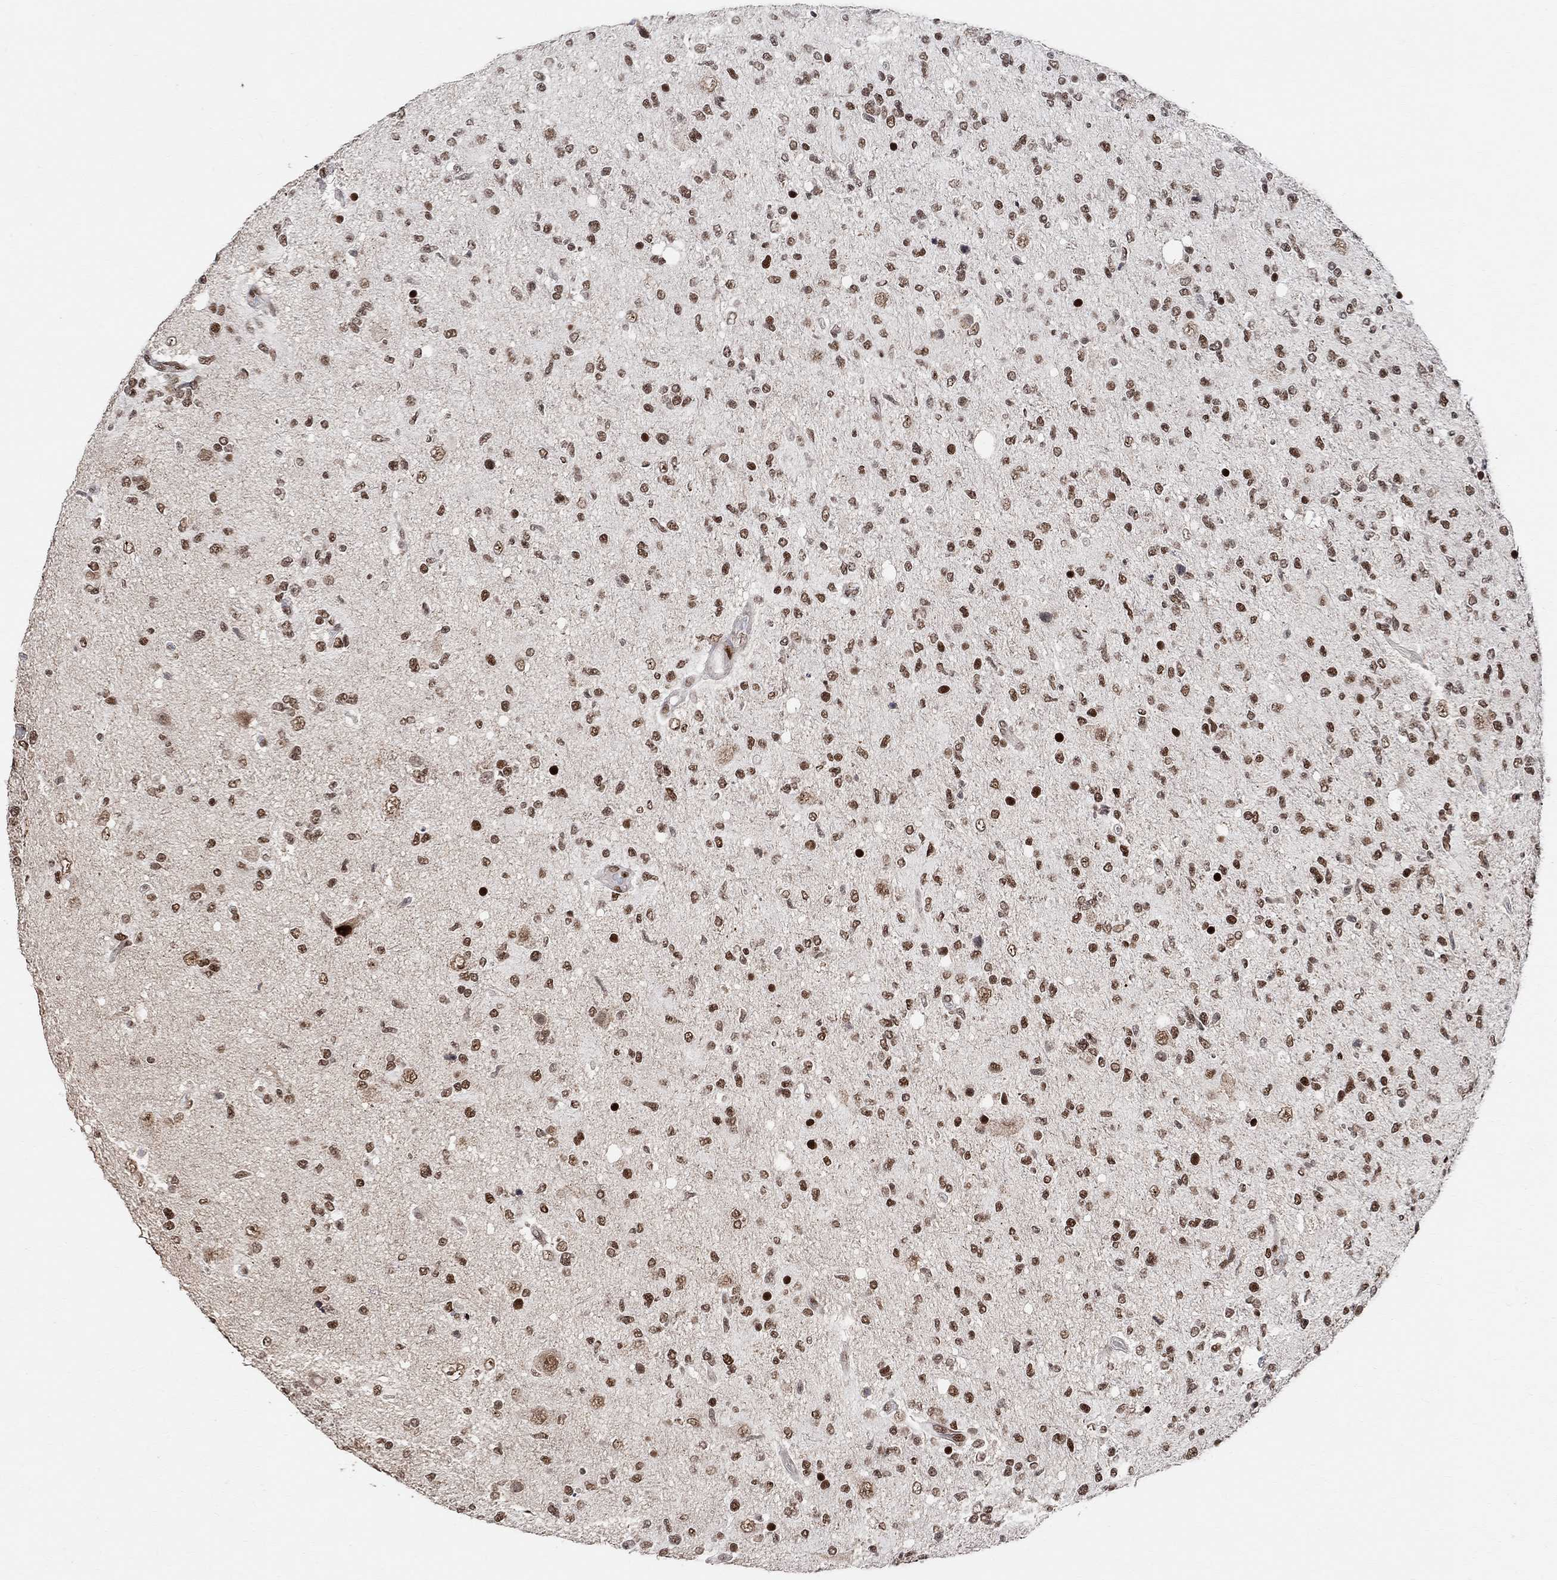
{"staining": {"intensity": "strong", "quantity": ">75%", "location": "nuclear"}, "tissue": "glioma", "cell_type": "Tumor cells", "image_type": "cancer", "snomed": [{"axis": "morphology", "description": "Glioma, malignant, High grade"}, {"axis": "topography", "description": "Cerebral cortex"}], "caption": "Protein staining displays strong nuclear positivity in approximately >75% of tumor cells in glioma.", "gene": "E4F1", "patient": {"sex": "male", "age": 70}}